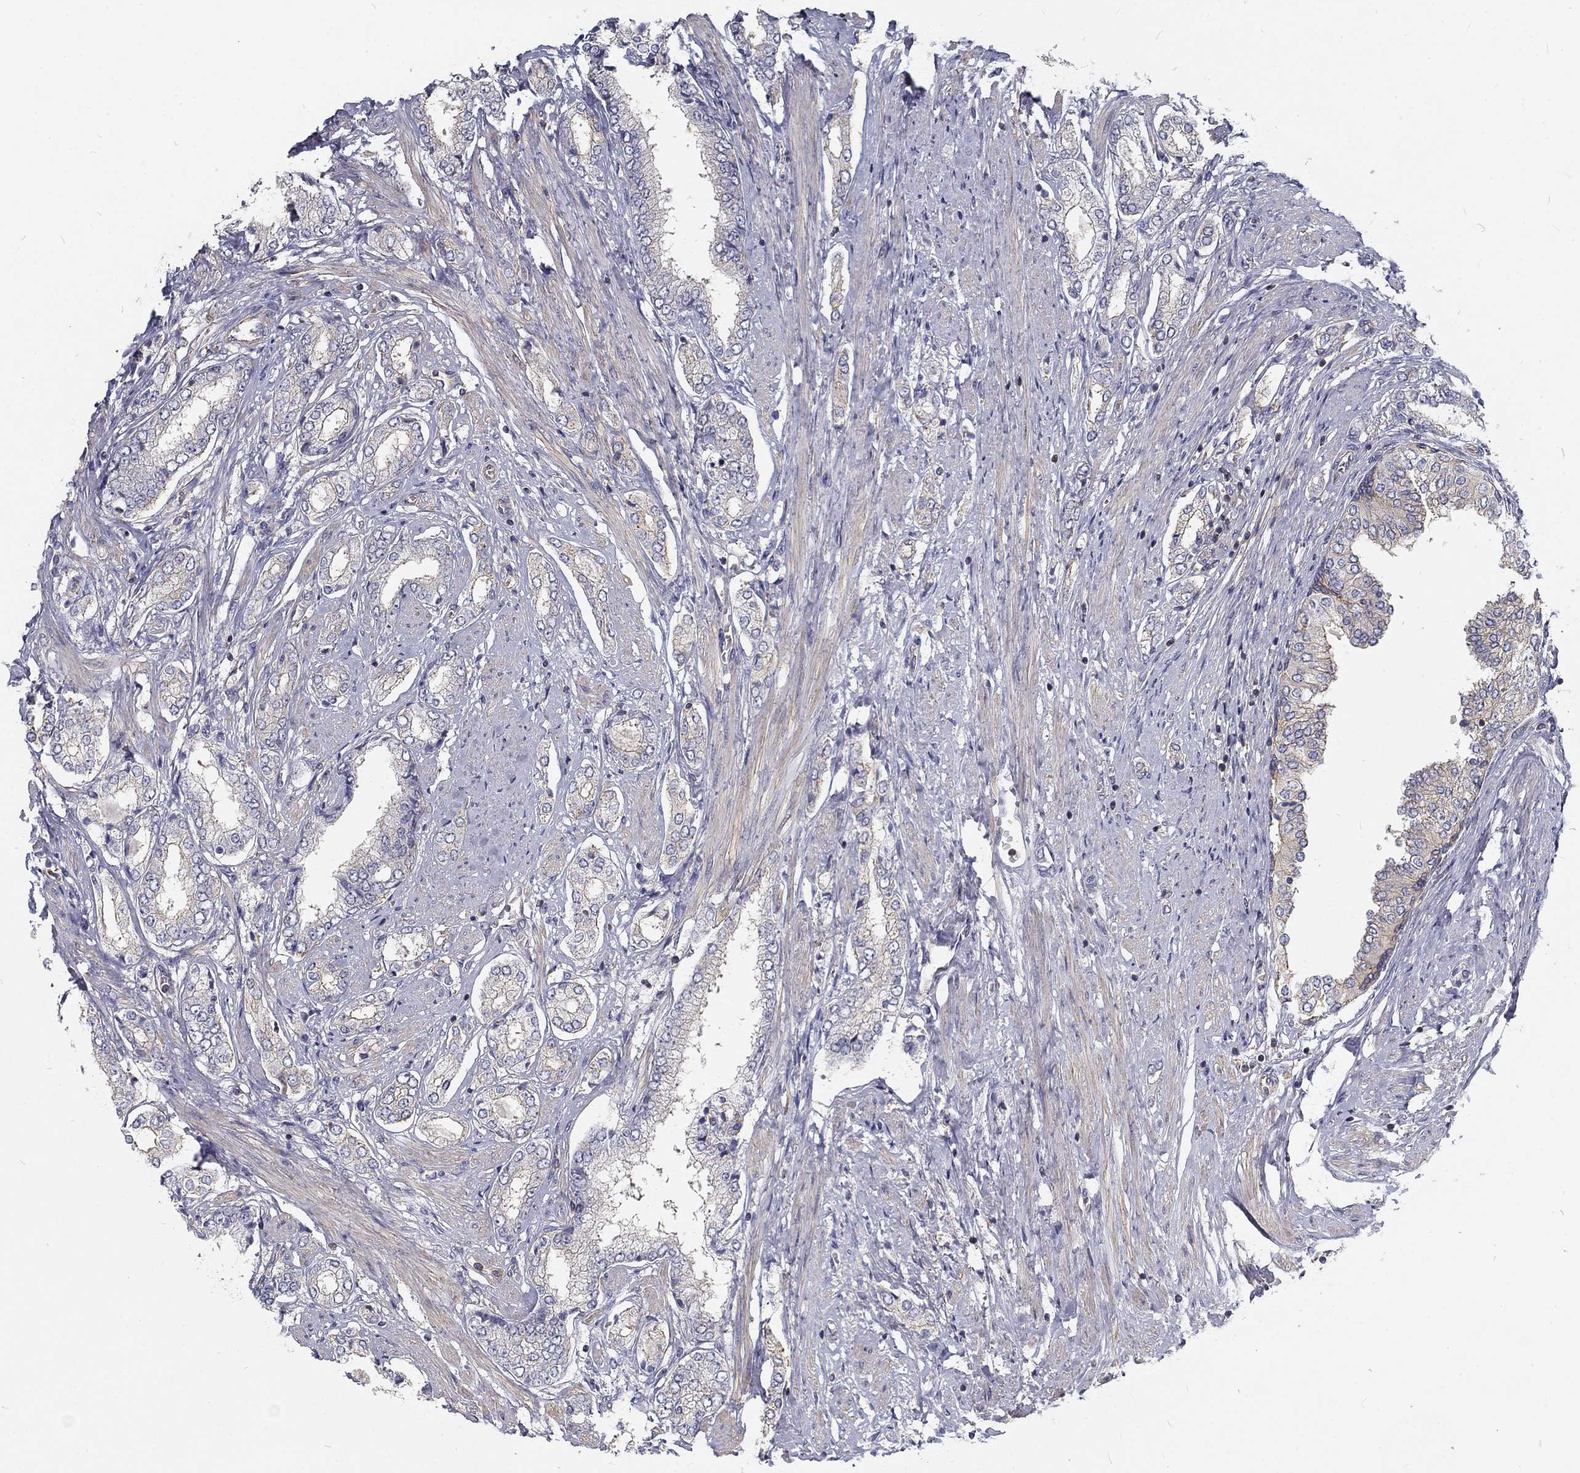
{"staining": {"intensity": "negative", "quantity": "none", "location": "none"}, "tissue": "prostate cancer", "cell_type": "Tumor cells", "image_type": "cancer", "snomed": [{"axis": "morphology", "description": "Adenocarcinoma, NOS"}, {"axis": "topography", "description": "Prostate"}], "caption": "This is an immunohistochemistry micrograph of human prostate adenocarcinoma. There is no positivity in tumor cells.", "gene": "MTMR11", "patient": {"sex": "male", "age": 63}}